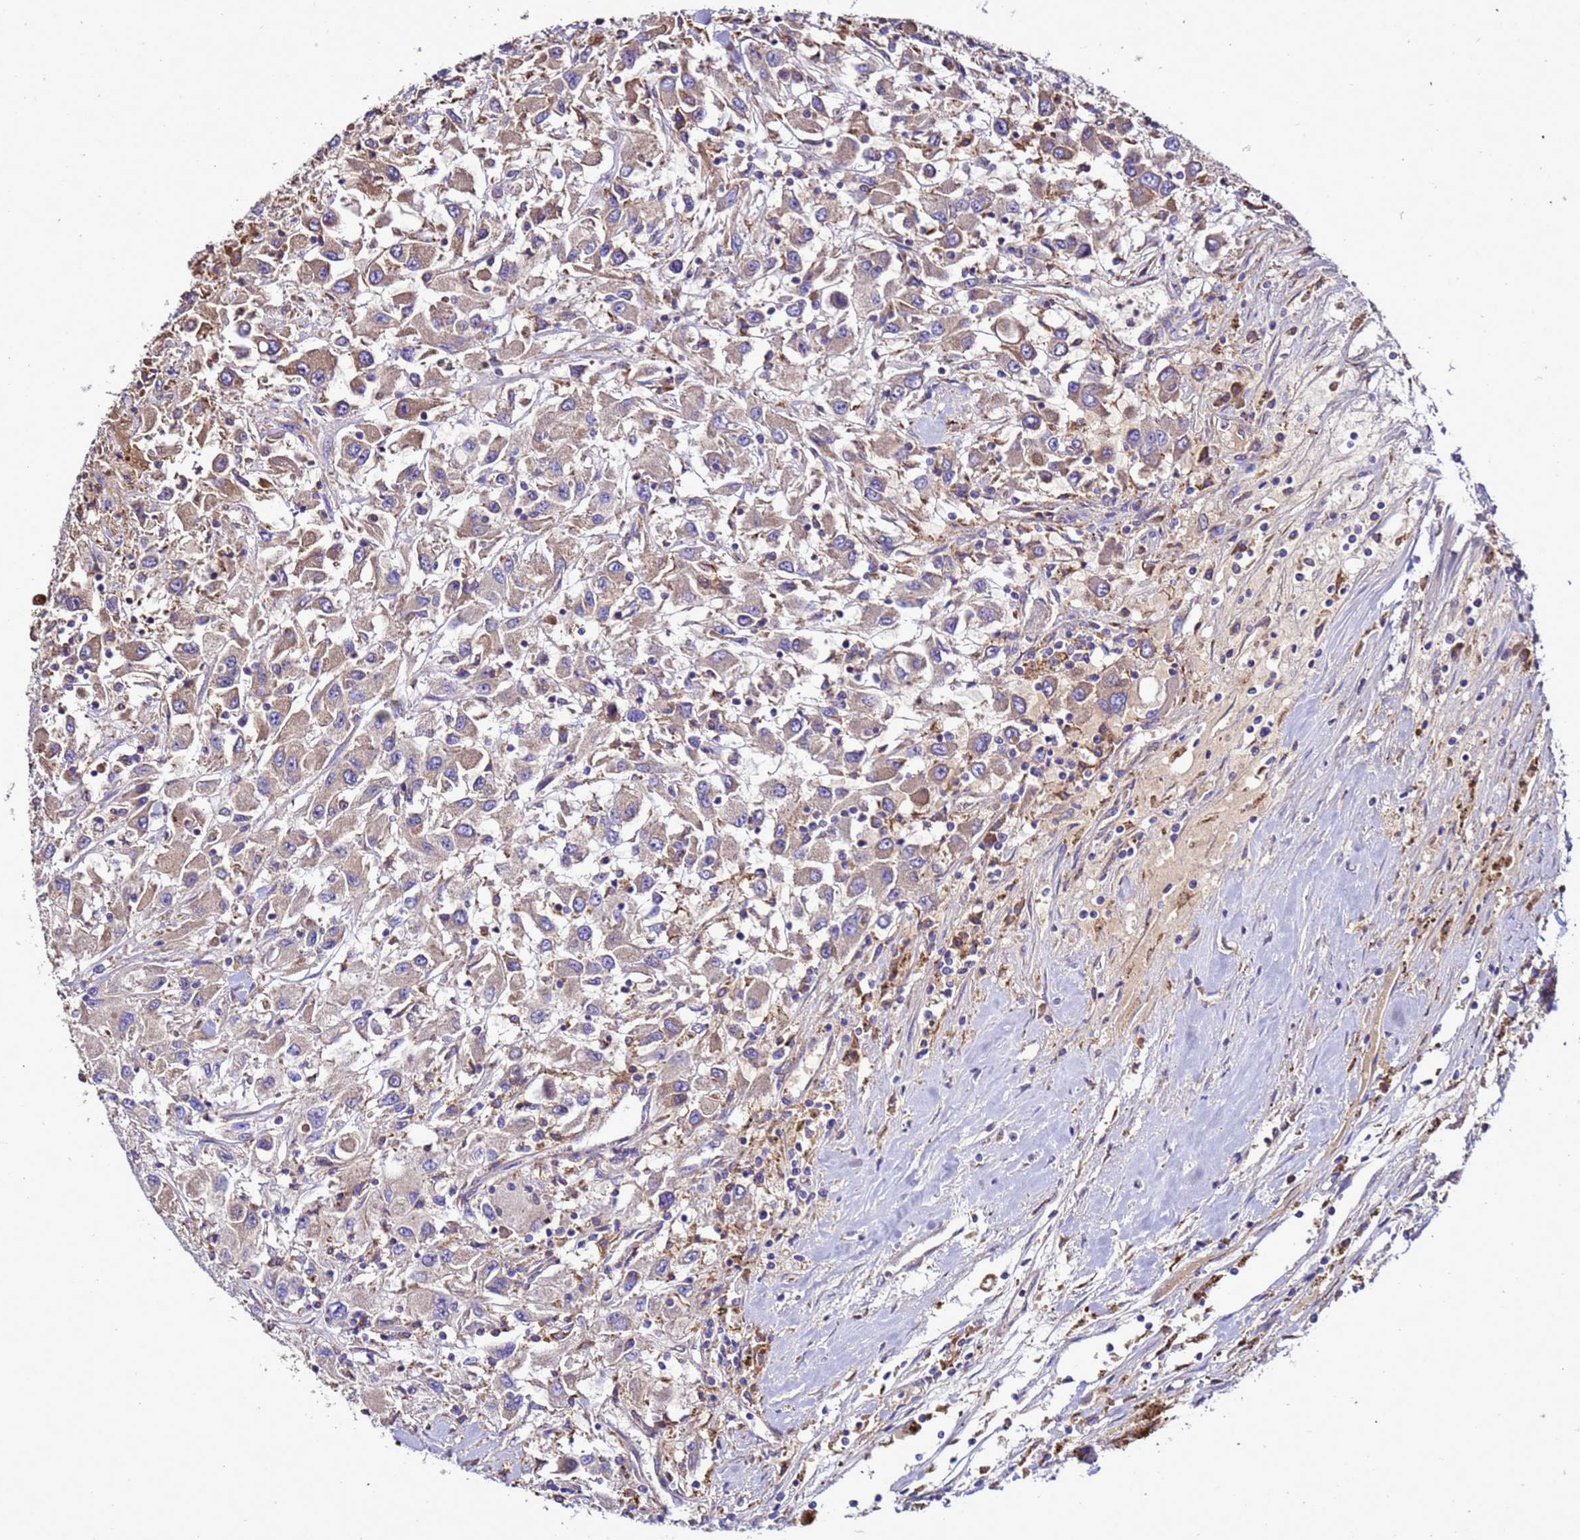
{"staining": {"intensity": "moderate", "quantity": "<25%", "location": "cytoplasmic/membranous"}, "tissue": "renal cancer", "cell_type": "Tumor cells", "image_type": "cancer", "snomed": [{"axis": "morphology", "description": "Adenocarcinoma, NOS"}, {"axis": "topography", "description": "Kidney"}], "caption": "An IHC photomicrograph of neoplastic tissue is shown. Protein staining in brown highlights moderate cytoplasmic/membranous positivity in renal adenocarcinoma within tumor cells.", "gene": "ANTKMT", "patient": {"sex": "female", "age": 67}}